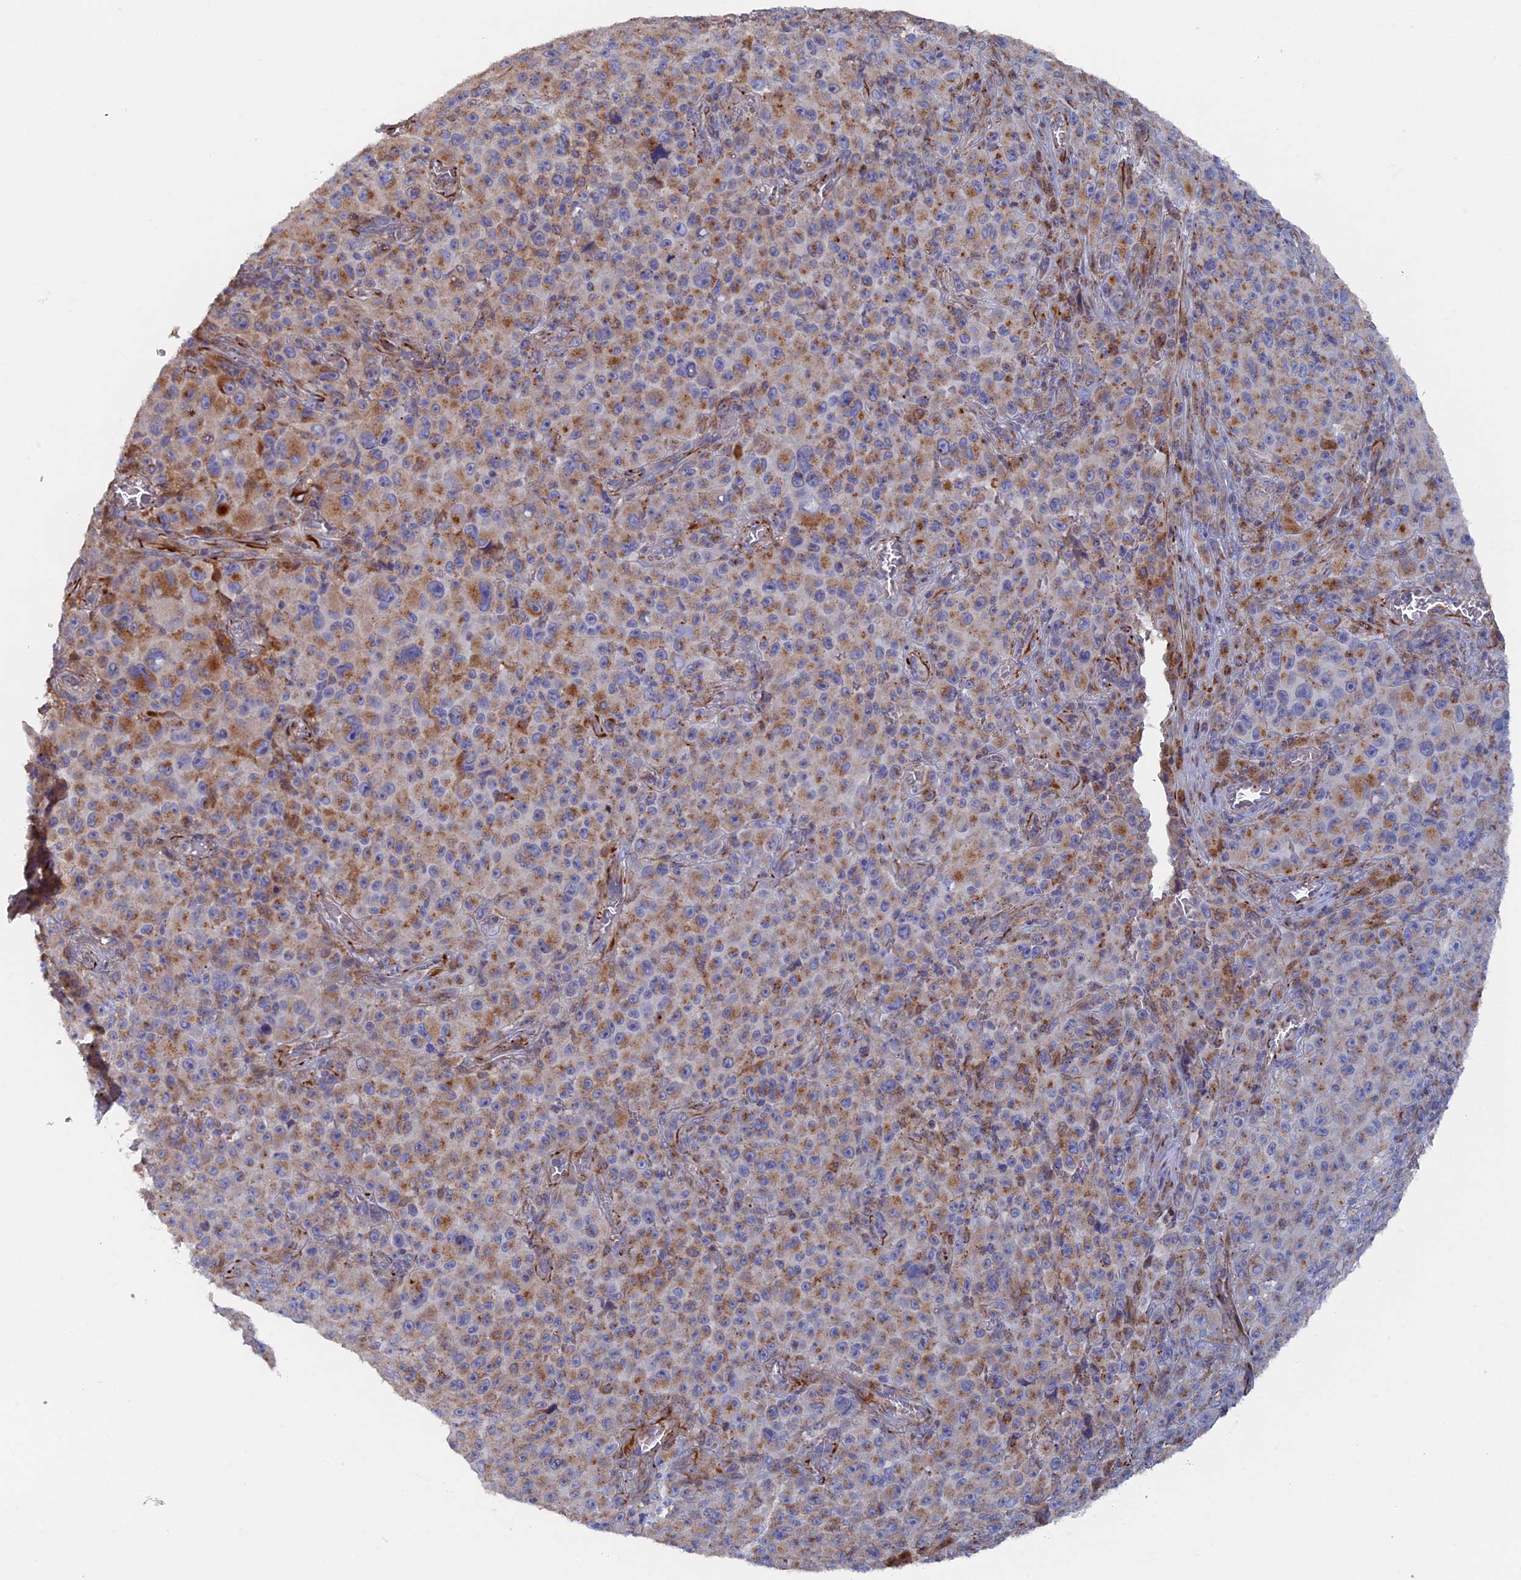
{"staining": {"intensity": "moderate", "quantity": ">75%", "location": "cytoplasmic/membranous"}, "tissue": "melanoma", "cell_type": "Tumor cells", "image_type": "cancer", "snomed": [{"axis": "morphology", "description": "Malignant melanoma, NOS"}, {"axis": "topography", "description": "Skin"}], "caption": "Protein staining of melanoma tissue reveals moderate cytoplasmic/membranous positivity in about >75% of tumor cells.", "gene": "SMG9", "patient": {"sex": "female", "age": 82}}